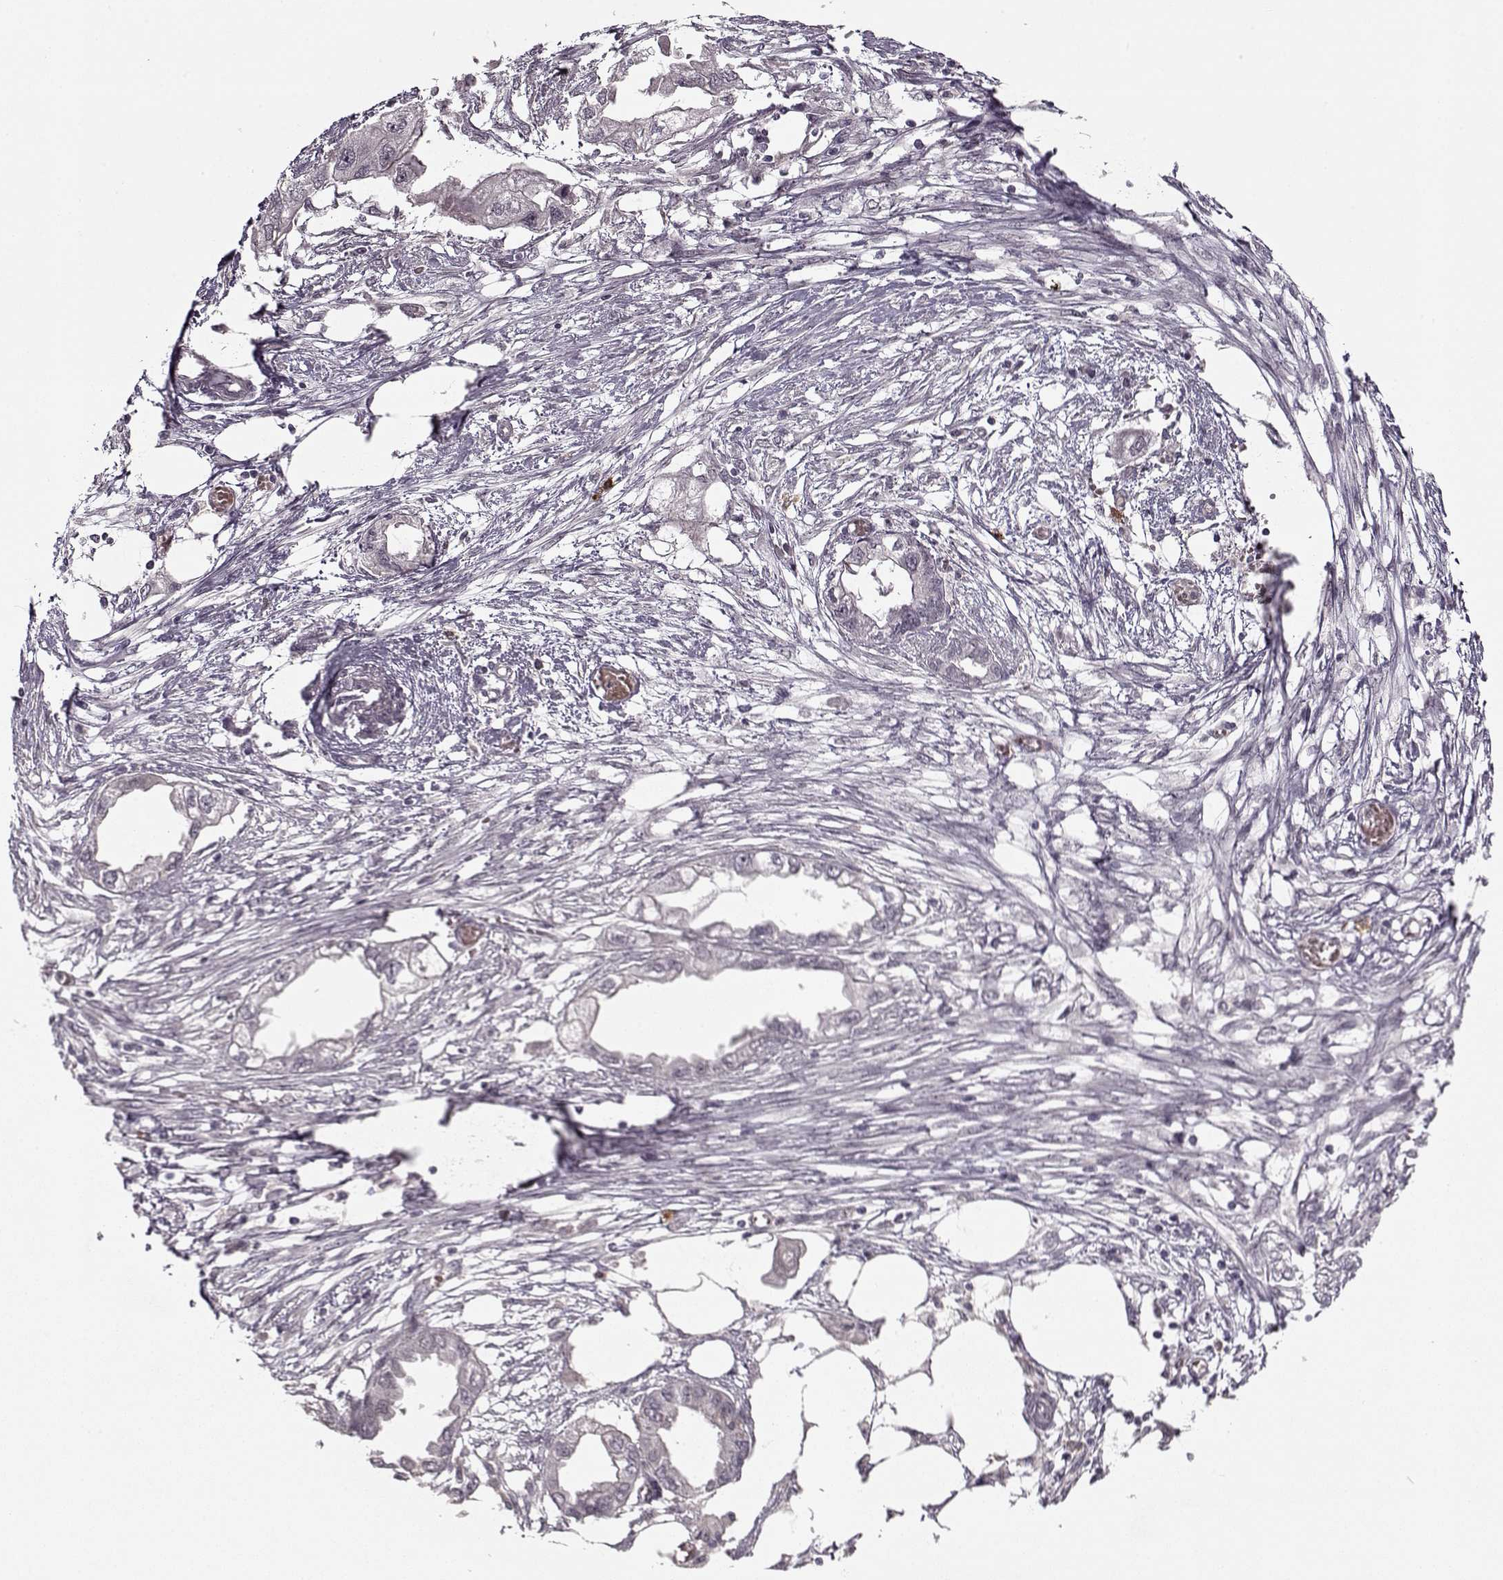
{"staining": {"intensity": "negative", "quantity": "none", "location": "none"}, "tissue": "endometrial cancer", "cell_type": "Tumor cells", "image_type": "cancer", "snomed": [{"axis": "morphology", "description": "Adenocarcinoma, NOS"}, {"axis": "morphology", "description": "Adenocarcinoma, metastatic, NOS"}, {"axis": "topography", "description": "Adipose tissue"}, {"axis": "topography", "description": "Endometrium"}], "caption": "A photomicrograph of human endometrial cancer is negative for staining in tumor cells. Brightfield microscopy of immunohistochemistry stained with DAB (brown) and hematoxylin (blue), captured at high magnification.", "gene": "DENND4B", "patient": {"sex": "female", "age": 67}}